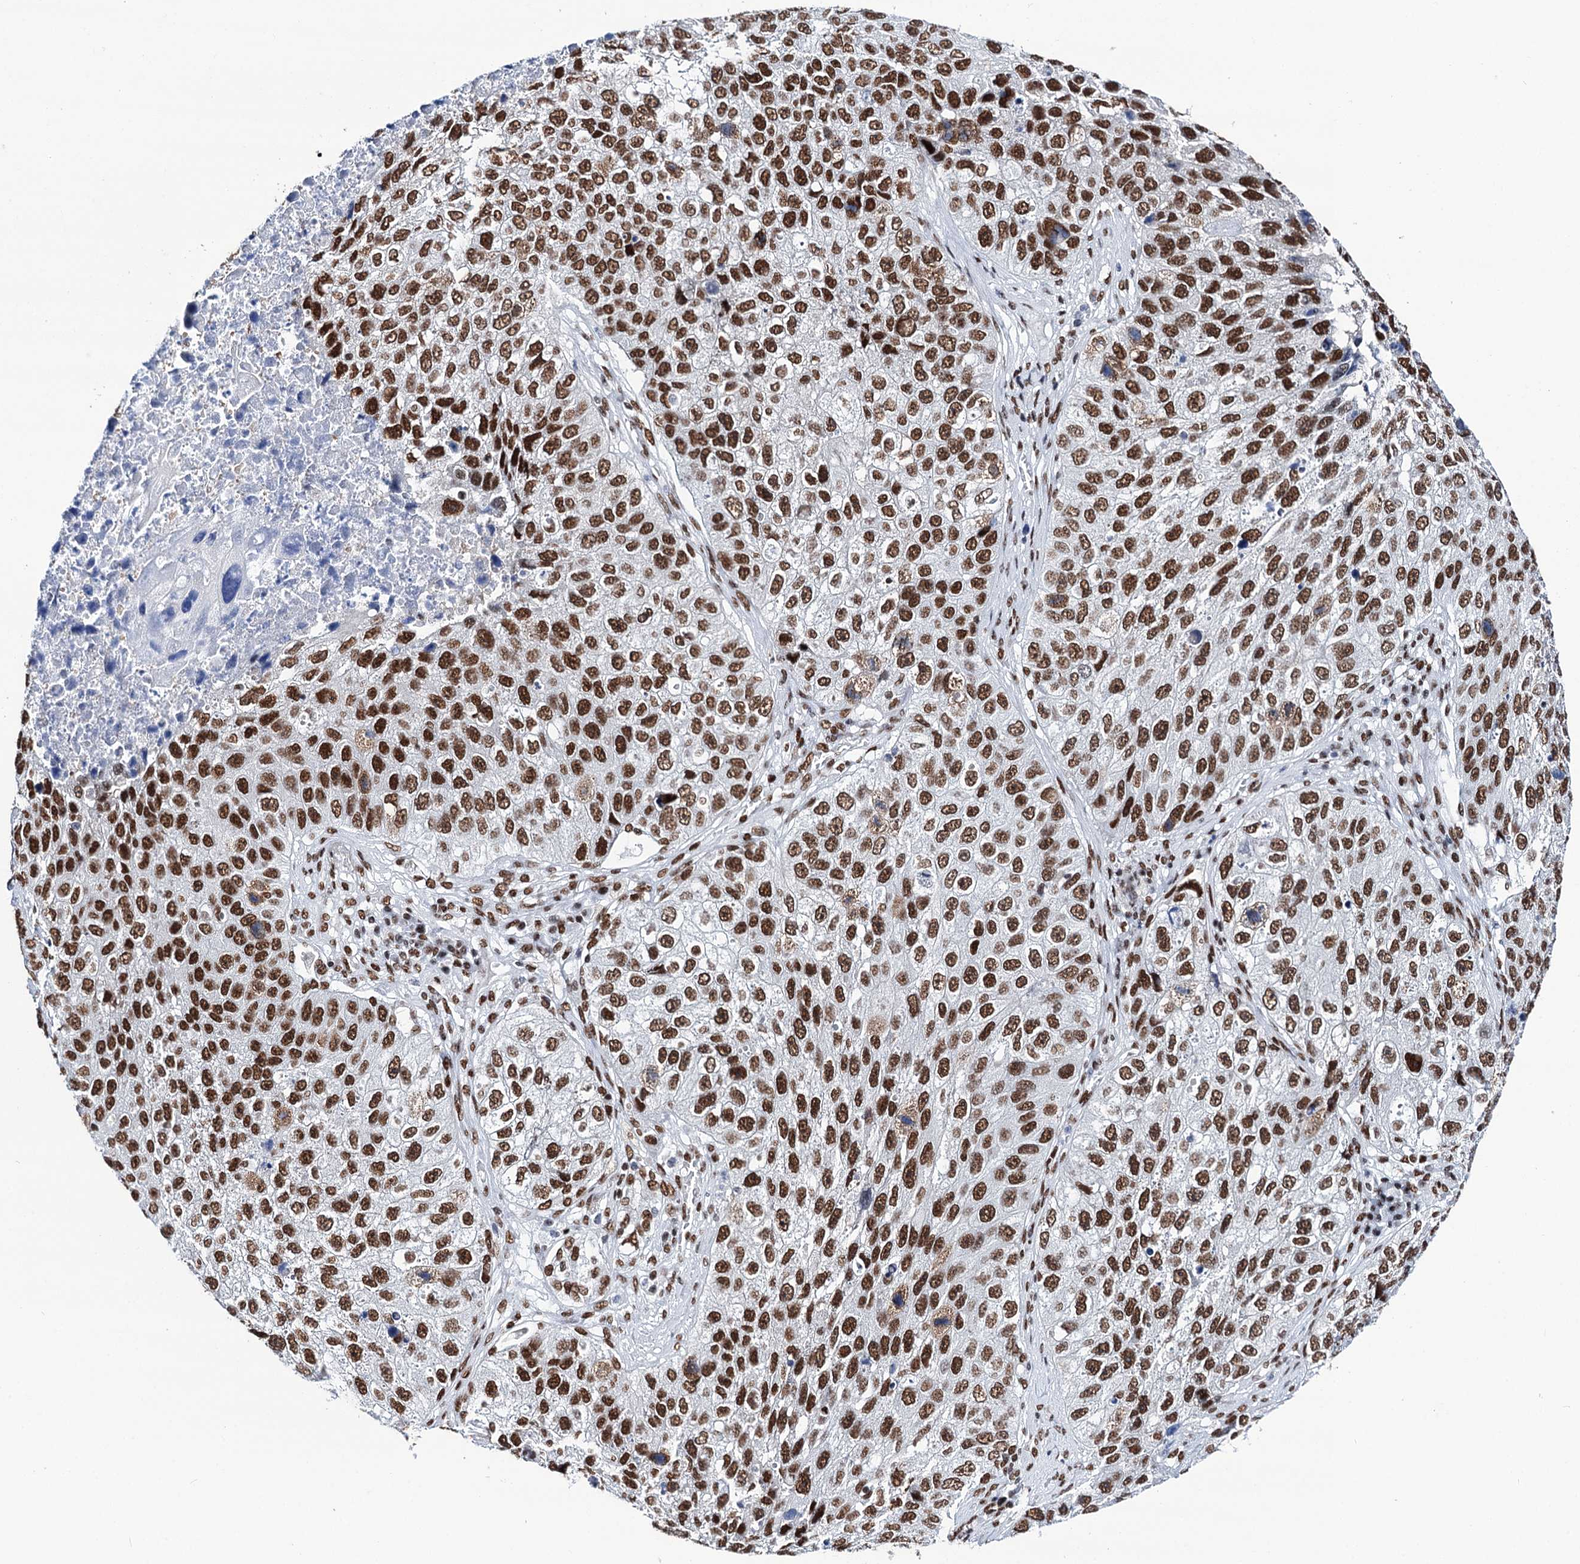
{"staining": {"intensity": "strong", "quantity": ">75%", "location": "nuclear"}, "tissue": "lung cancer", "cell_type": "Tumor cells", "image_type": "cancer", "snomed": [{"axis": "morphology", "description": "Squamous cell carcinoma, NOS"}, {"axis": "topography", "description": "Lung"}], "caption": "IHC of squamous cell carcinoma (lung) displays high levels of strong nuclear staining in approximately >75% of tumor cells.", "gene": "MATR3", "patient": {"sex": "male", "age": 61}}